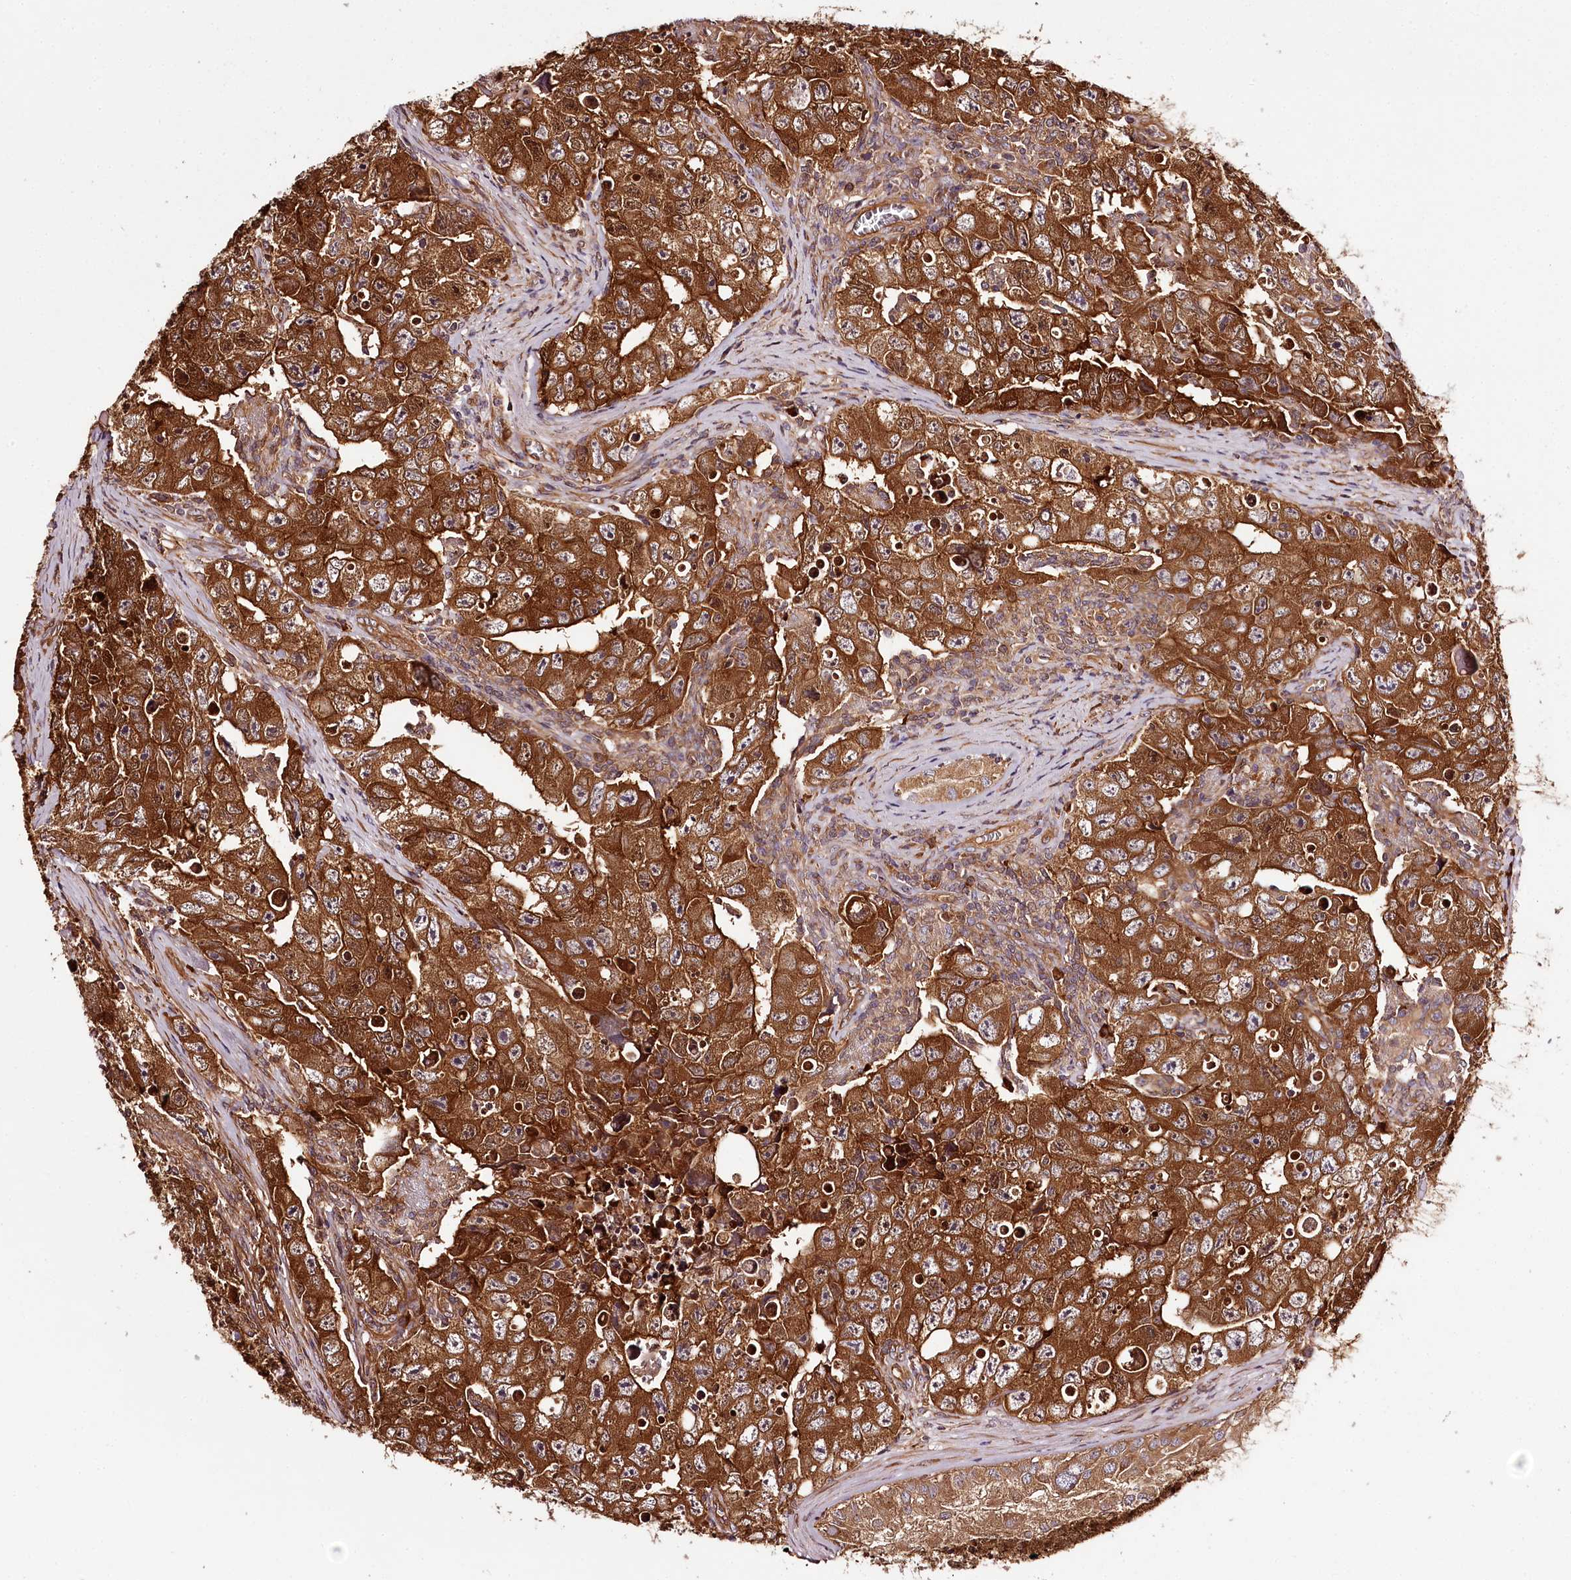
{"staining": {"intensity": "strong", "quantity": ">75%", "location": "cytoplasmic/membranous"}, "tissue": "testis cancer", "cell_type": "Tumor cells", "image_type": "cancer", "snomed": [{"axis": "morphology", "description": "Carcinoma, Embryonal, NOS"}, {"axis": "topography", "description": "Testis"}], "caption": "Testis cancer (embryonal carcinoma) tissue shows strong cytoplasmic/membranous staining in approximately >75% of tumor cells, visualized by immunohistochemistry.", "gene": "TARS1", "patient": {"sex": "male", "age": 17}}